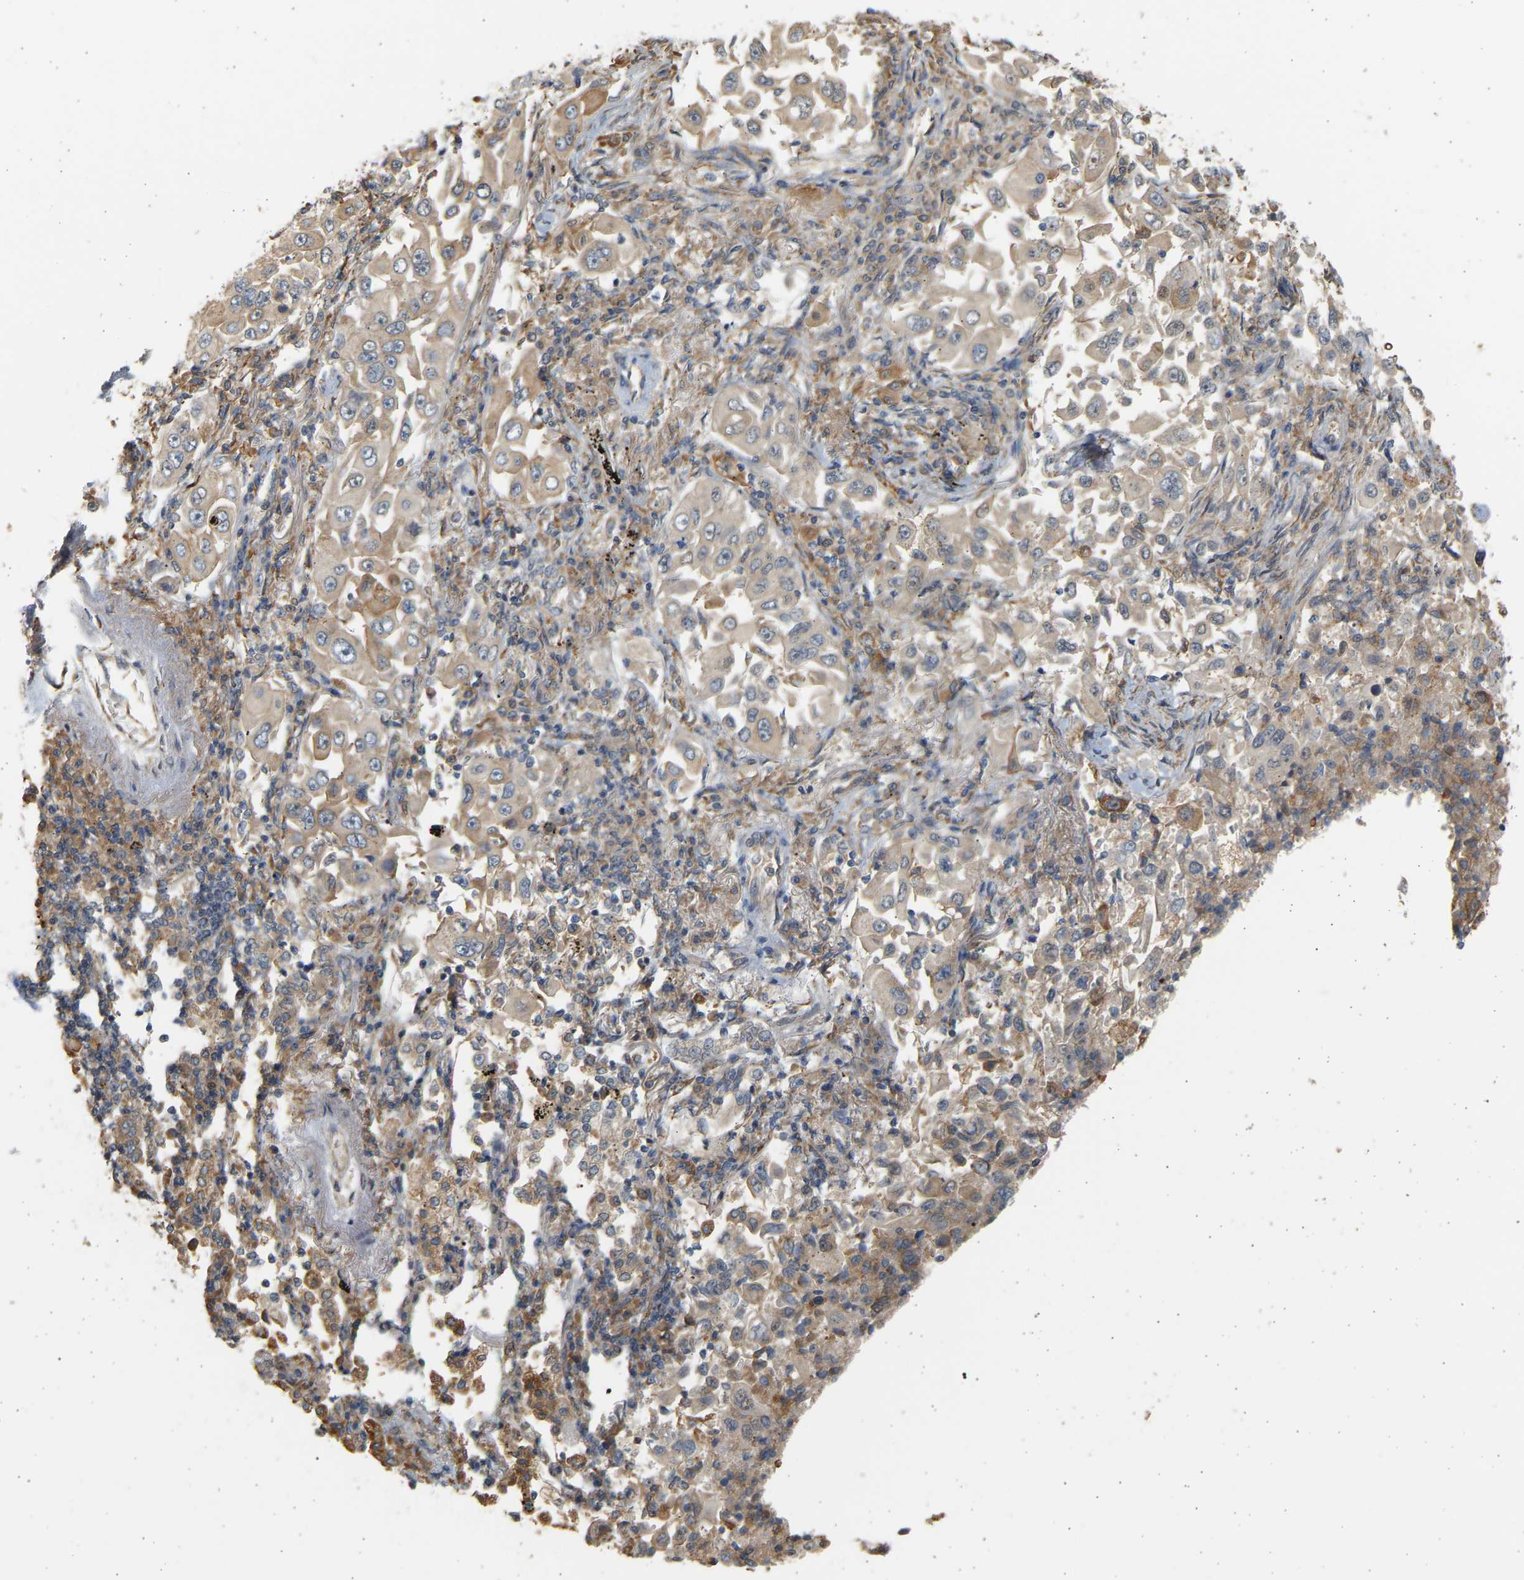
{"staining": {"intensity": "weak", "quantity": ">75%", "location": "cytoplasmic/membranous"}, "tissue": "lung cancer", "cell_type": "Tumor cells", "image_type": "cancer", "snomed": [{"axis": "morphology", "description": "Adenocarcinoma, NOS"}, {"axis": "topography", "description": "Lung"}], "caption": "High-magnification brightfield microscopy of lung adenocarcinoma stained with DAB (brown) and counterstained with hematoxylin (blue). tumor cells exhibit weak cytoplasmic/membranous staining is identified in about>75% of cells.", "gene": "B4GALT6", "patient": {"sex": "male", "age": 84}}